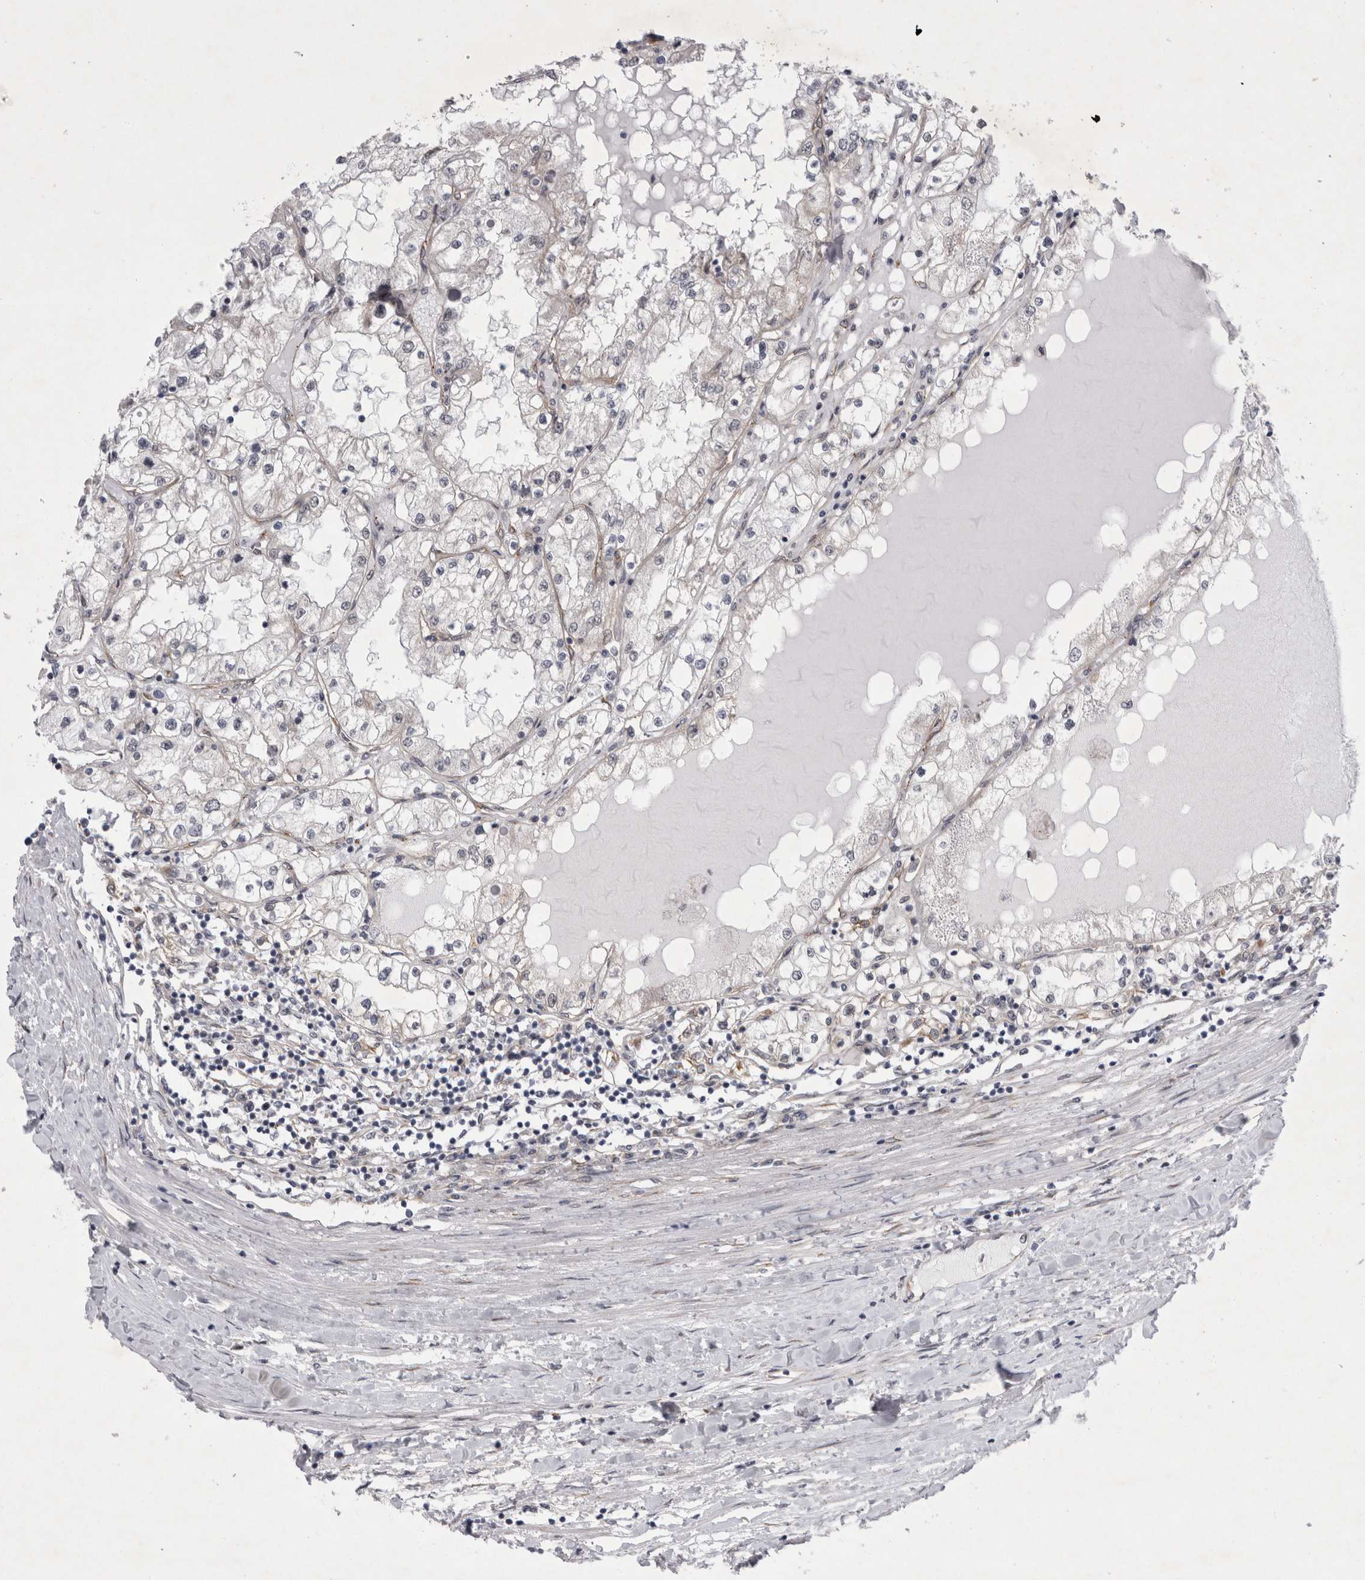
{"staining": {"intensity": "negative", "quantity": "none", "location": "none"}, "tissue": "renal cancer", "cell_type": "Tumor cells", "image_type": "cancer", "snomed": [{"axis": "morphology", "description": "Adenocarcinoma, NOS"}, {"axis": "topography", "description": "Kidney"}], "caption": "IHC of human adenocarcinoma (renal) exhibits no staining in tumor cells.", "gene": "PARP11", "patient": {"sex": "male", "age": 68}}